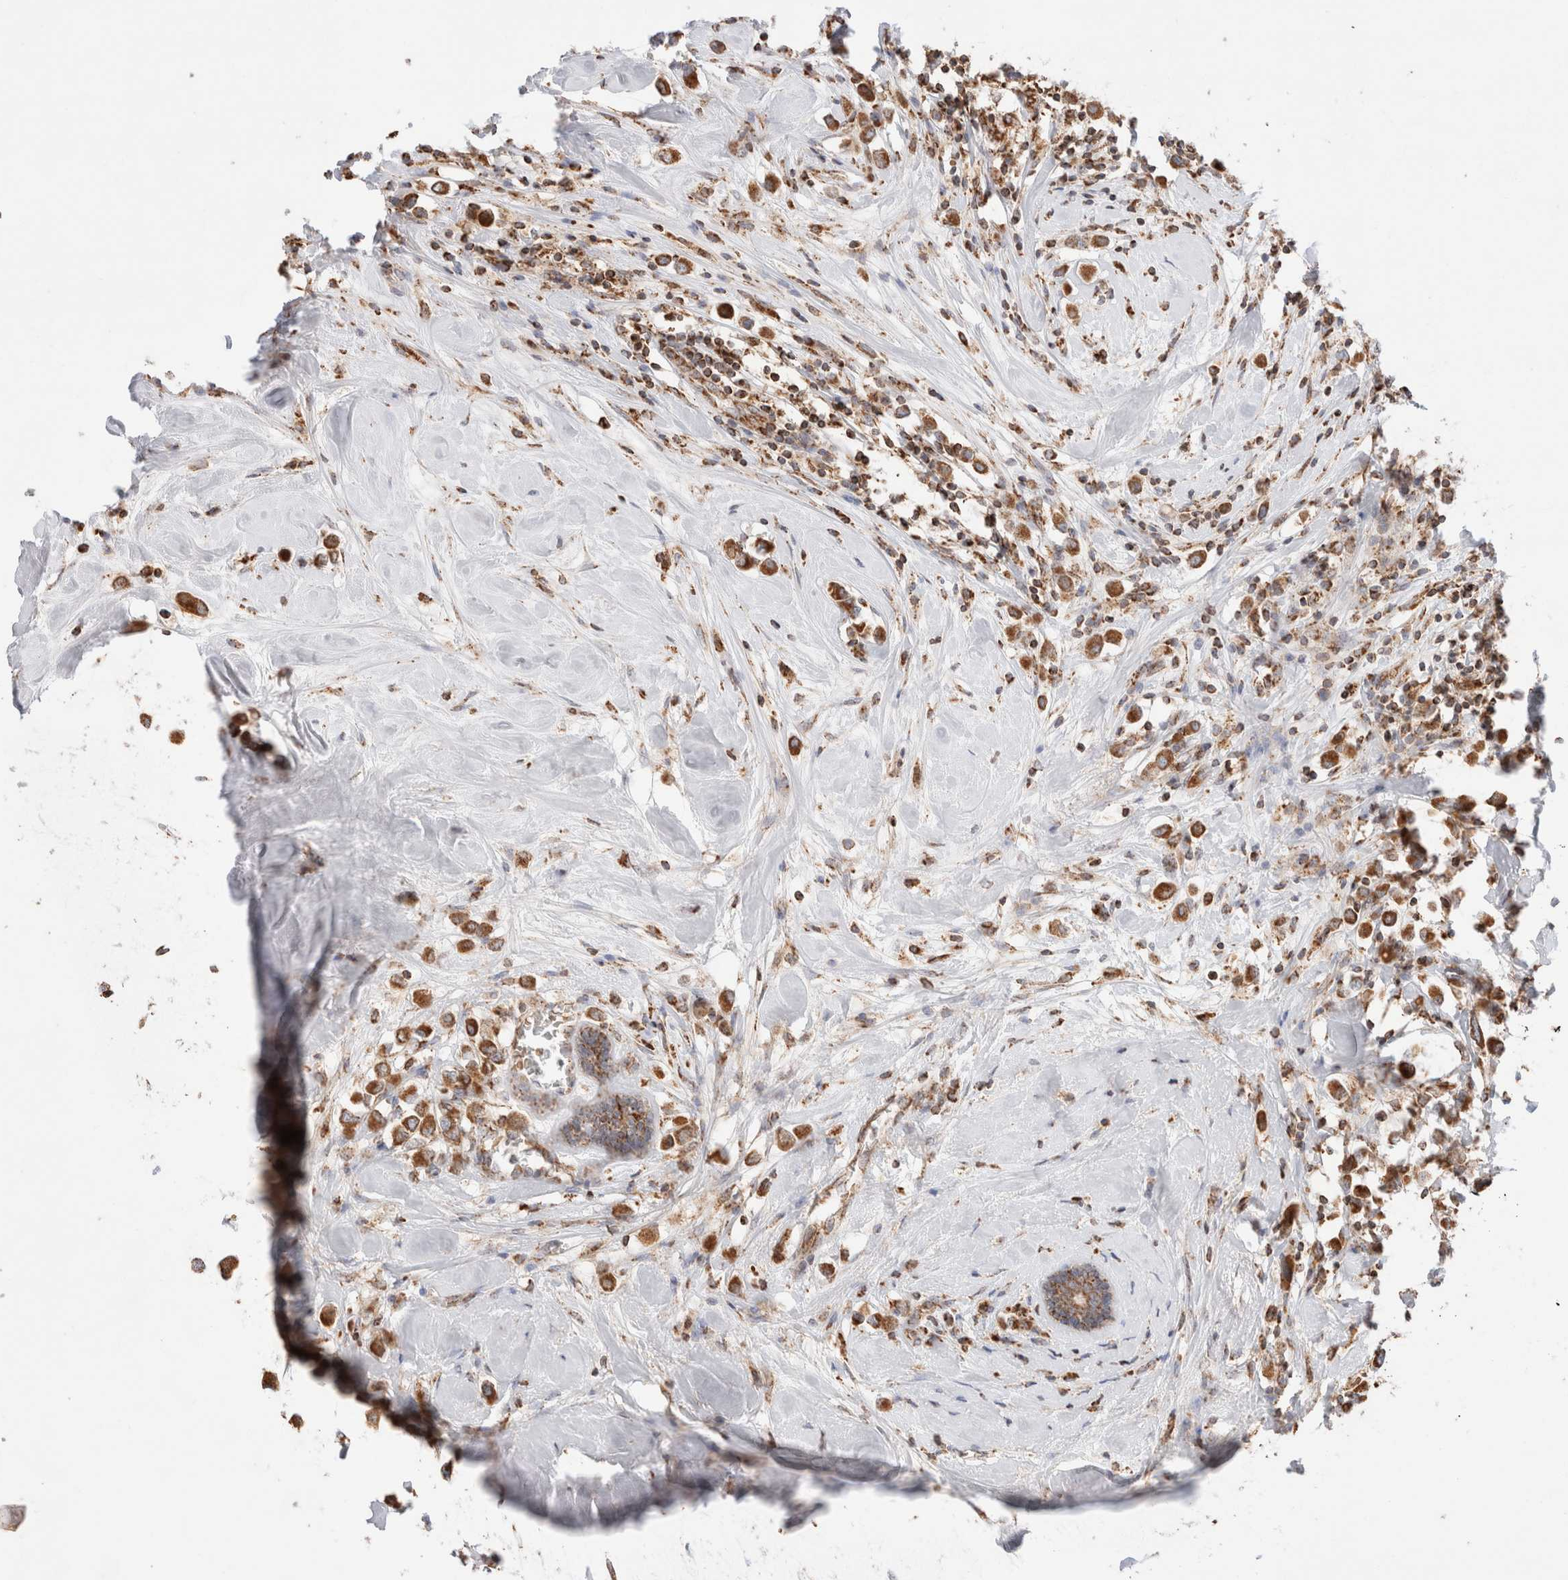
{"staining": {"intensity": "moderate", "quantity": ">75%", "location": "cytoplasmic/membranous"}, "tissue": "breast cancer", "cell_type": "Tumor cells", "image_type": "cancer", "snomed": [{"axis": "morphology", "description": "Duct carcinoma"}, {"axis": "topography", "description": "Breast"}], "caption": "Immunohistochemistry micrograph of neoplastic tissue: human breast cancer (invasive ductal carcinoma) stained using immunohistochemistry (IHC) reveals medium levels of moderate protein expression localized specifically in the cytoplasmic/membranous of tumor cells, appearing as a cytoplasmic/membranous brown color.", "gene": "TMPPE", "patient": {"sex": "female", "age": 61}}